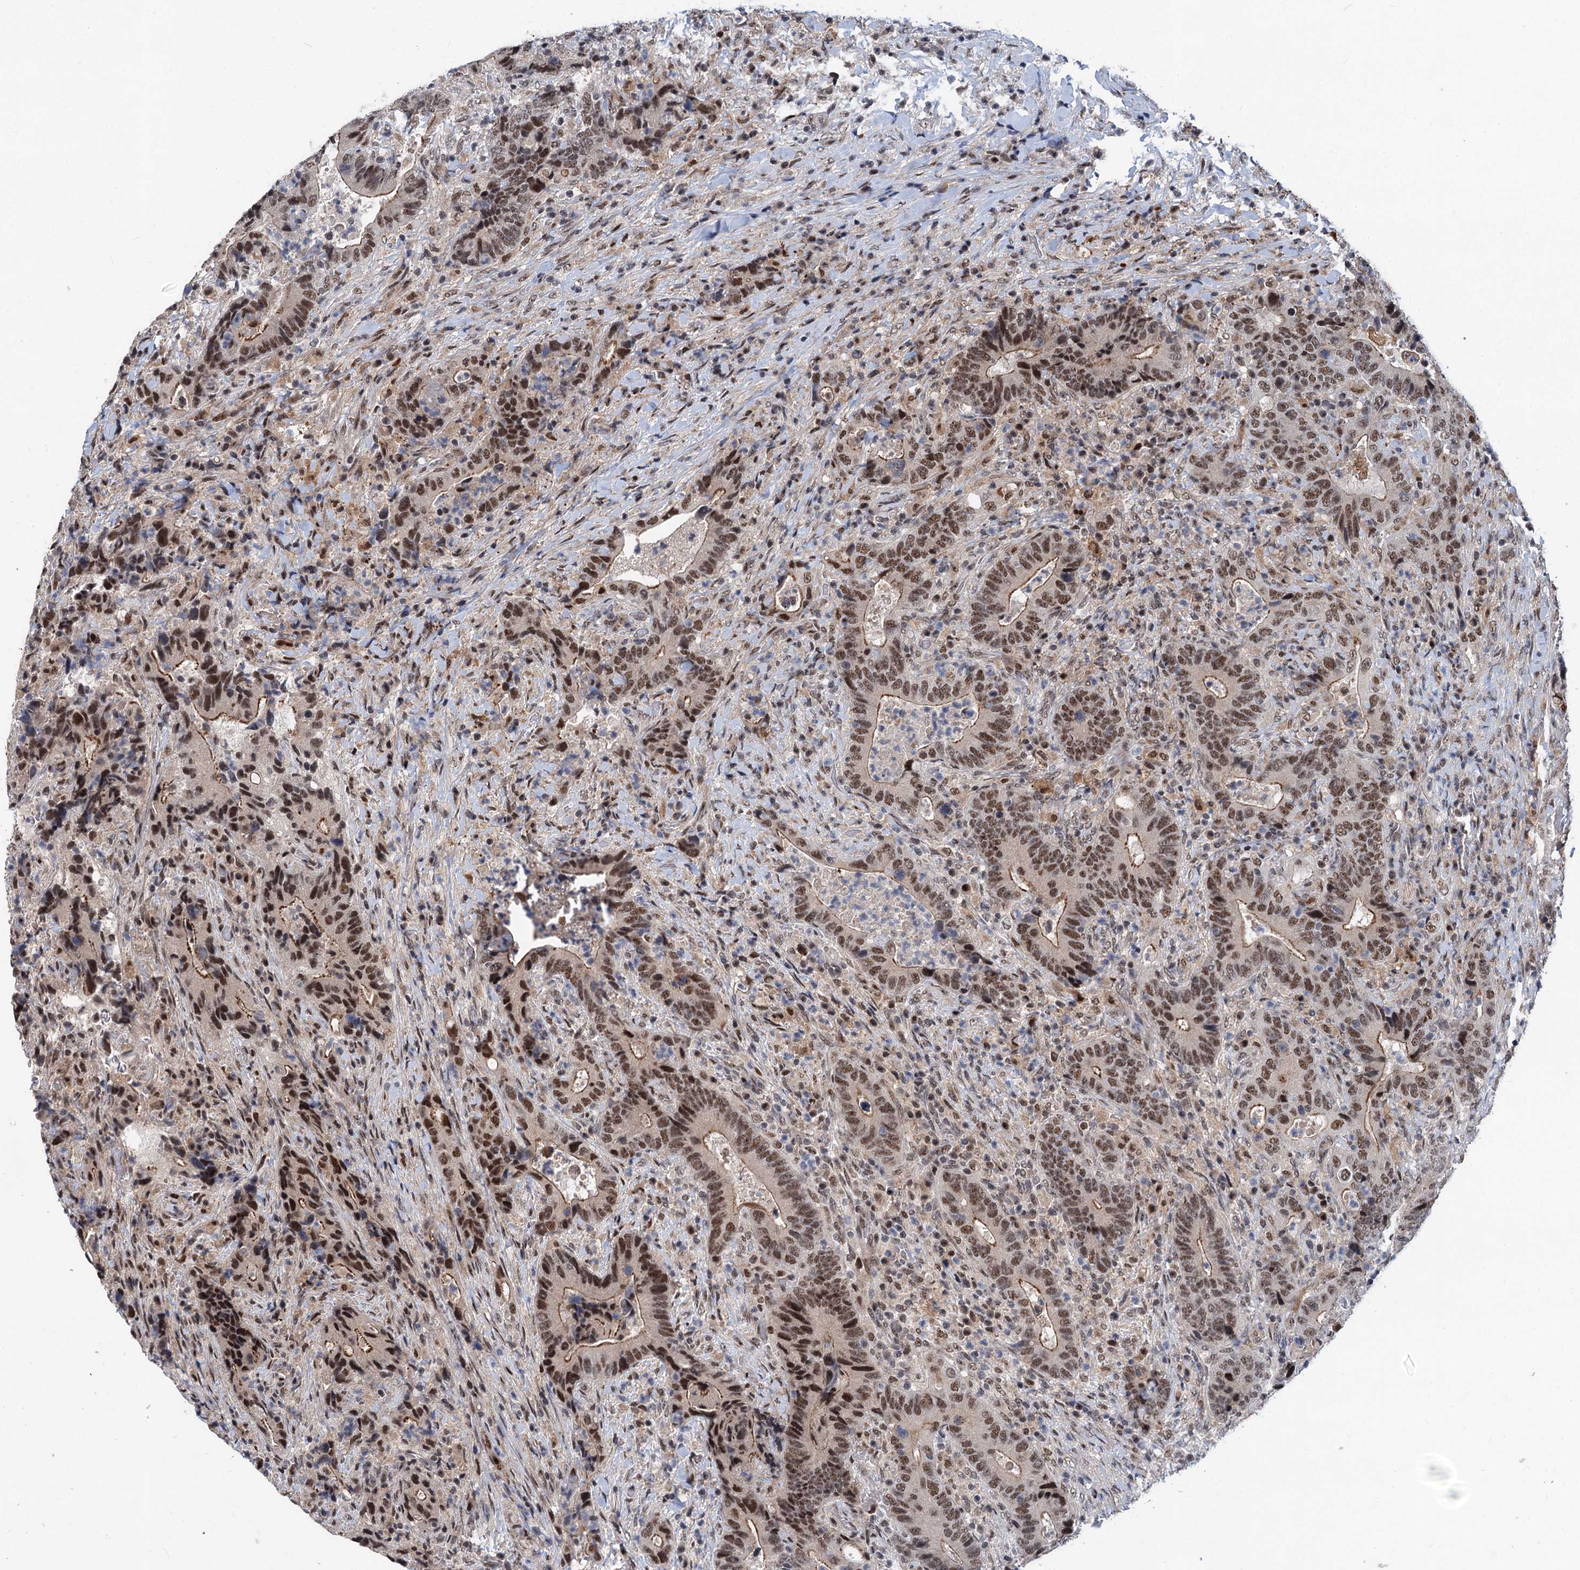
{"staining": {"intensity": "moderate", "quantity": ">75%", "location": "cytoplasmic/membranous,nuclear"}, "tissue": "colorectal cancer", "cell_type": "Tumor cells", "image_type": "cancer", "snomed": [{"axis": "morphology", "description": "Adenocarcinoma, NOS"}, {"axis": "topography", "description": "Colon"}], "caption": "Immunohistochemistry (IHC) of colorectal cancer (adenocarcinoma) exhibits medium levels of moderate cytoplasmic/membranous and nuclear positivity in about >75% of tumor cells.", "gene": "PHF8", "patient": {"sex": "female", "age": 75}}